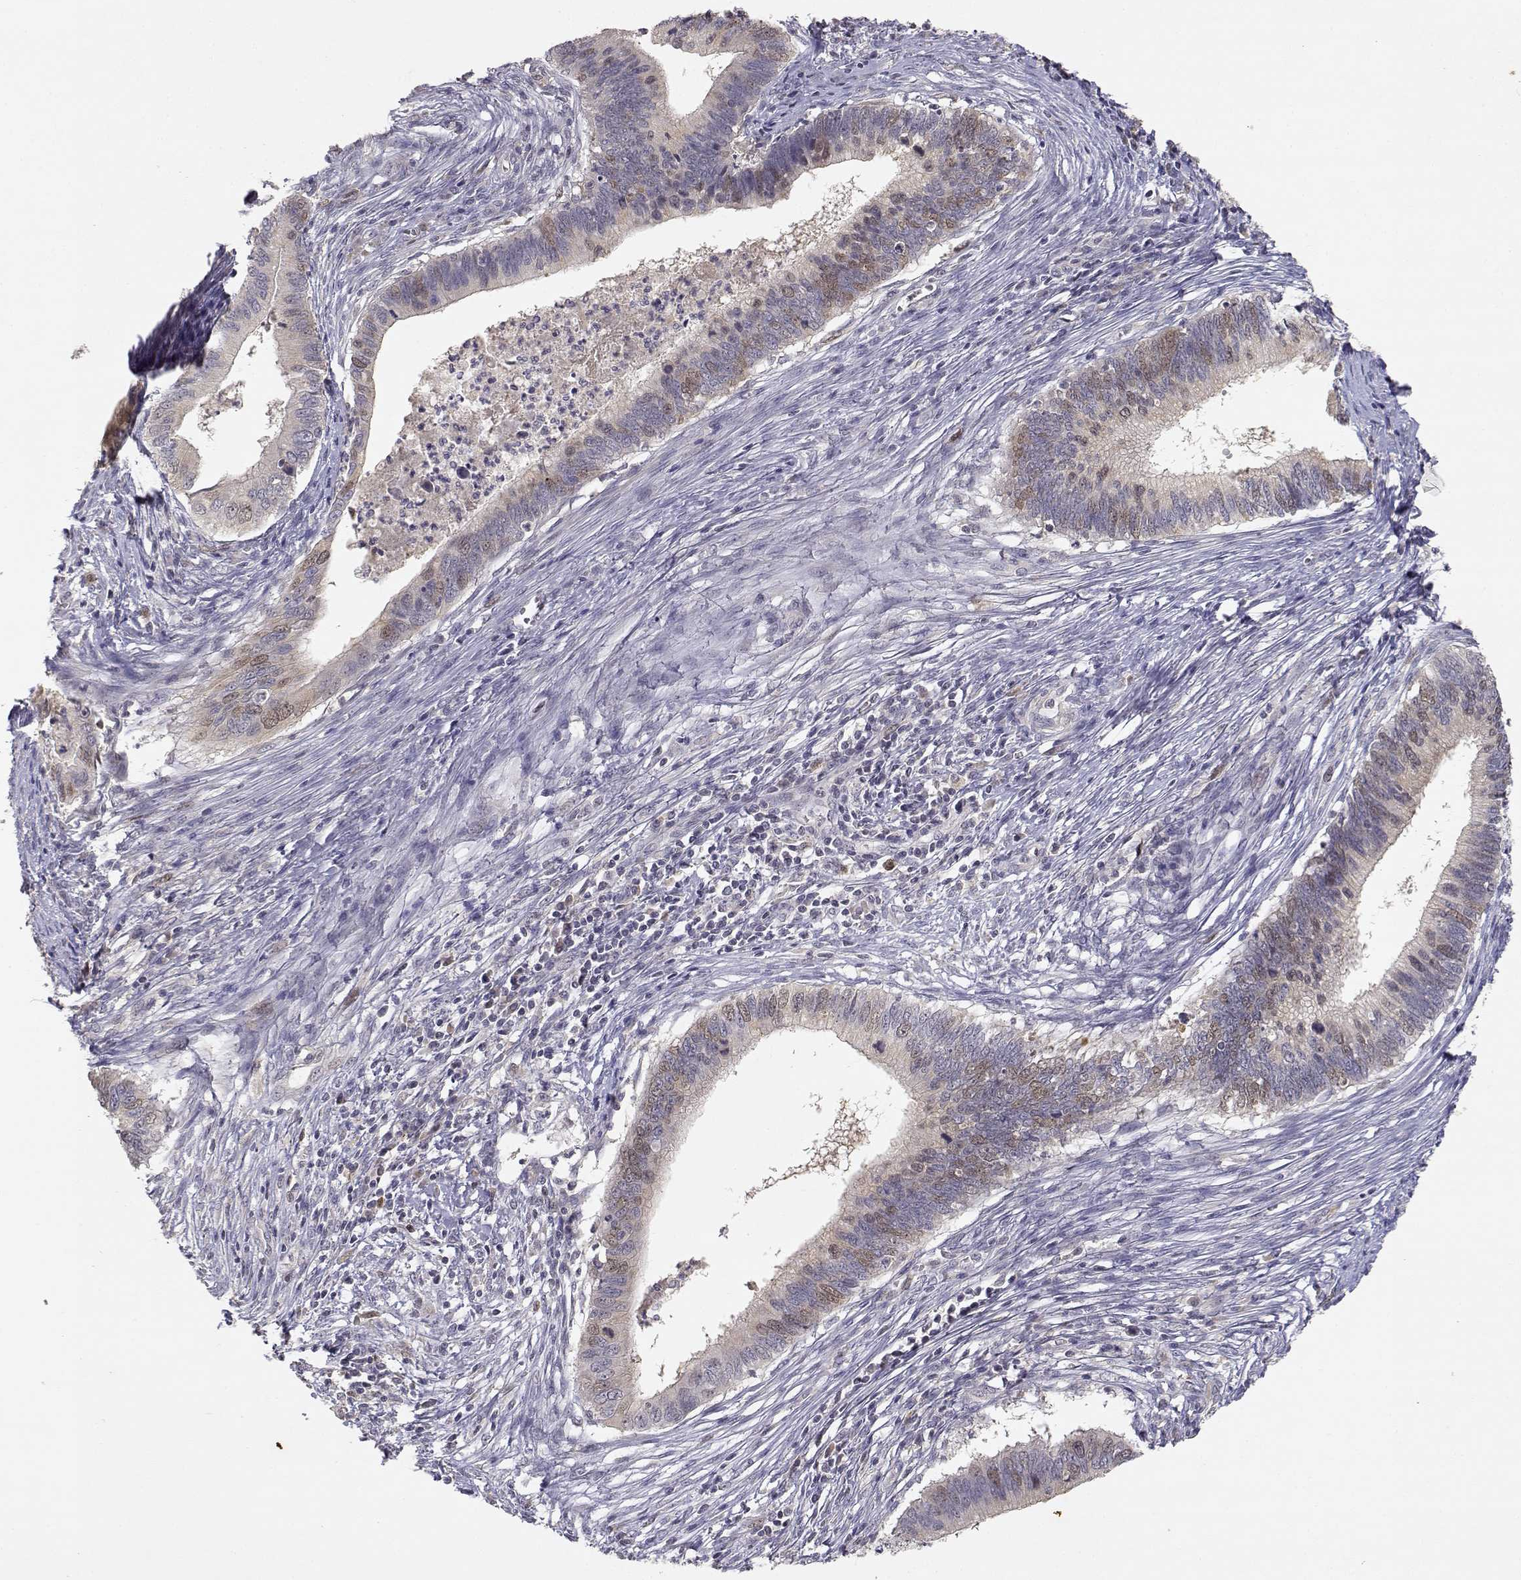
{"staining": {"intensity": "weak", "quantity": "<25%", "location": "nuclear"}, "tissue": "cervical cancer", "cell_type": "Tumor cells", "image_type": "cancer", "snomed": [{"axis": "morphology", "description": "Adenocarcinoma, NOS"}, {"axis": "topography", "description": "Cervix"}], "caption": "The photomicrograph exhibits no staining of tumor cells in cervical cancer.", "gene": "RAD51", "patient": {"sex": "female", "age": 42}}